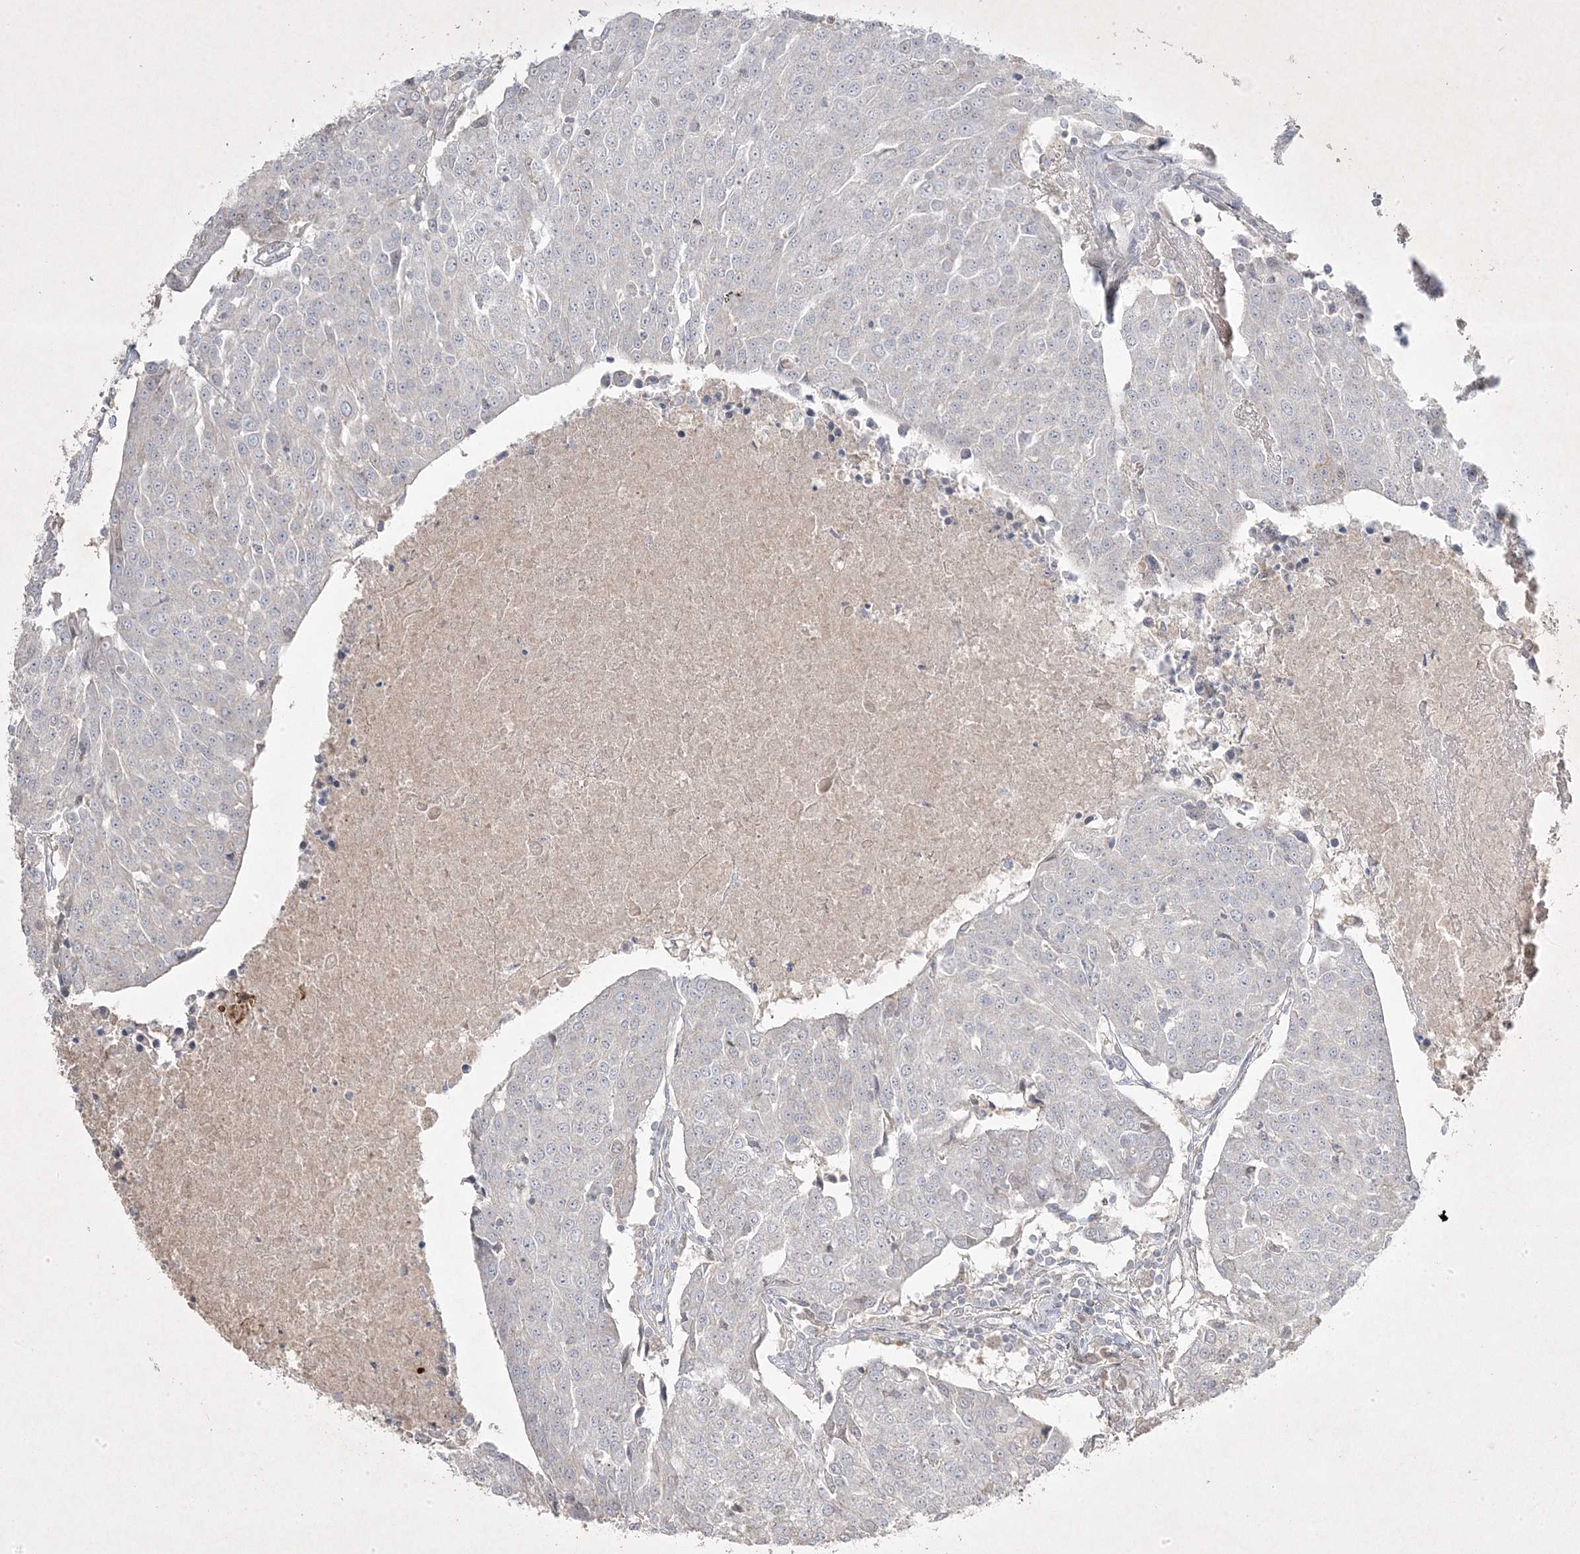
{"staining": {"intensity": "negative", "quantity": "none", "location": "none"}, "tissue": "urothelial cancer", "cell_type": "Tumor cells", "image_type": "cancer", "snomed": [{"axis": "morphology", "description": "Urothelial carcinoma, High grade"}, {"axis": "topography", "description": "Urinary bladder"}], "caption": "This is an immunohistochemistry (IHC) micrograph of human urothelial cancer. There is no expression in tumor cells.", "gene": "RGL4", "patient": {"sex": "female", "age": 85}}